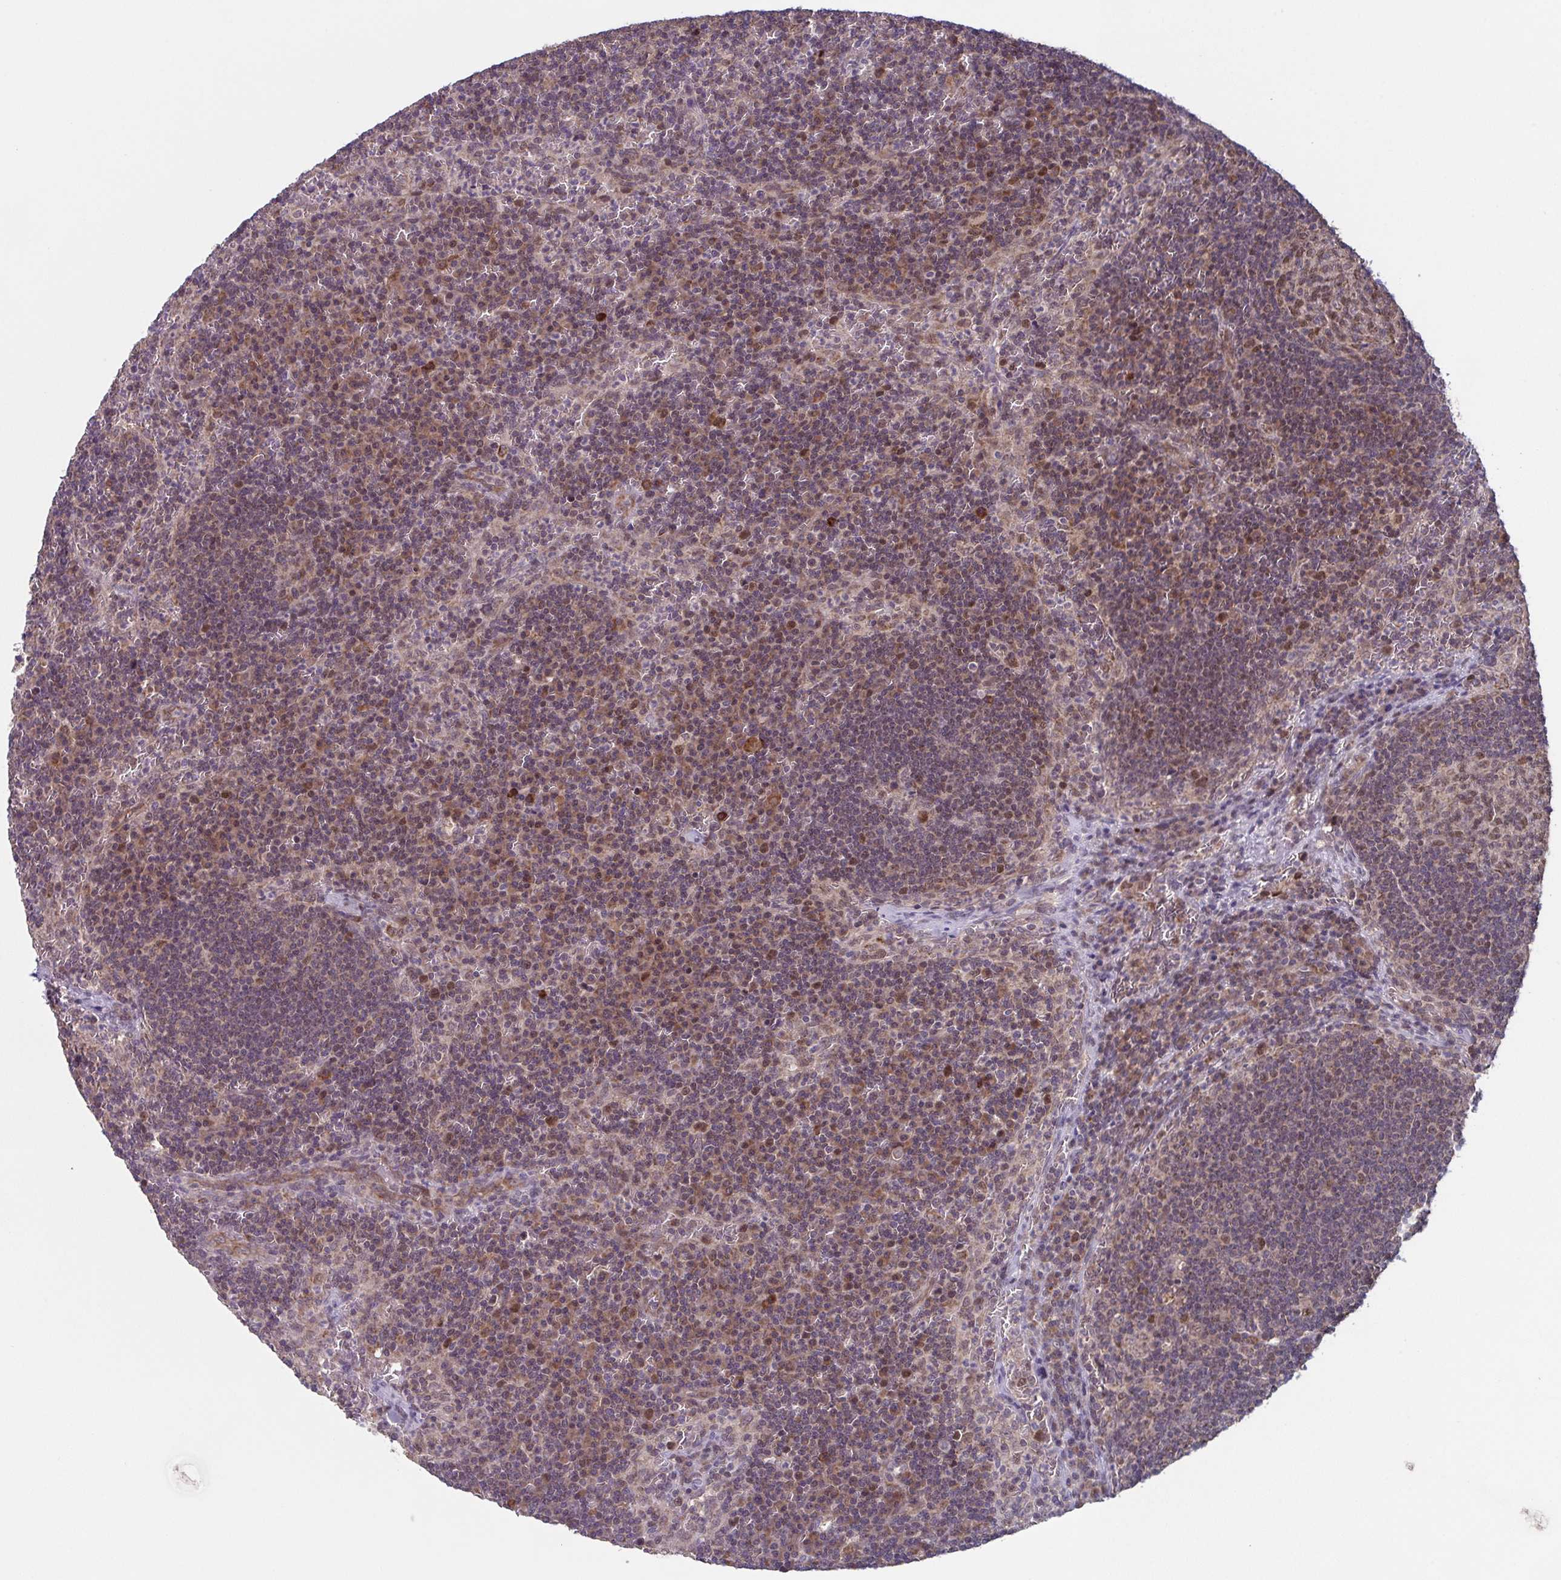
{"staining": {"intensity": "moderate", "quantity": "<25%", "location": "nuclear"}, "tissue": "lymph node", "cell_type": "Germinal center cells", "image_type": "normal", "snomed": [{"axis": "morphology", "description": "Normal tissue, NOS"}, {"axis": "topography", "description": "Lymph node"}], "caption": "Brown immunohistochemical staining in normal human lymph node exhibits moderate nuclear positivity in approximately <25% of germinal center cells. (DAB (3,3'-diaminobenzidine) = brown stain, brightfield microscopy at high magnification).", "gene": "TTC19", "patient": {"sex": "male", "age": 67}}